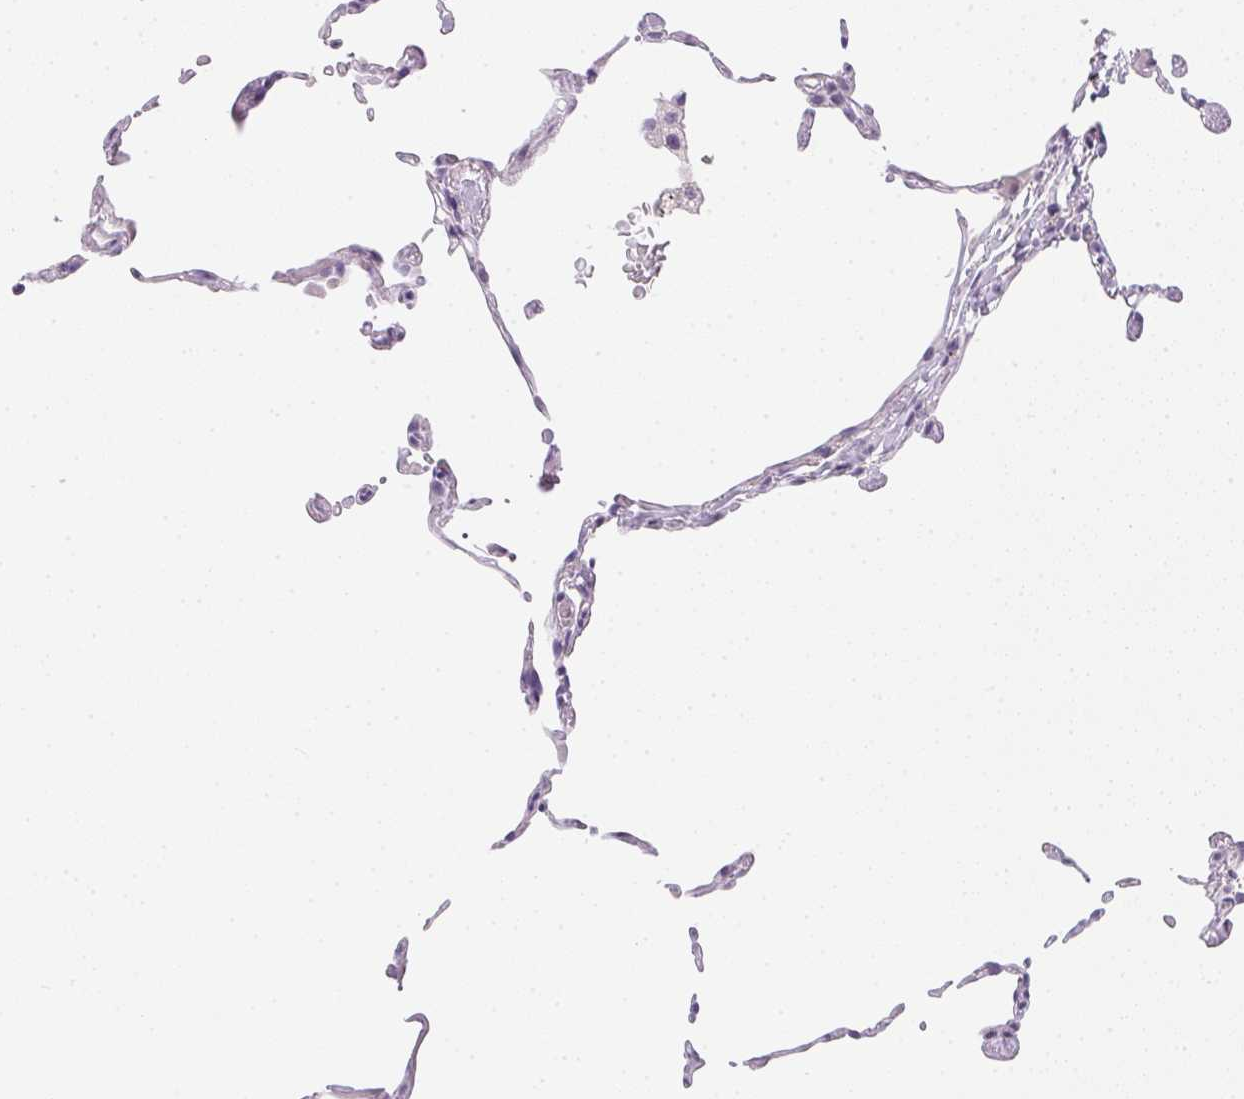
{"staining": {"intensity": "negative", "quantity": "none", "location": "none"}, "tissue": "lung", "cell_type": "Alveolar cells", "image_type": "normal", "snomed": [{"axis": "morphology", "description": "Normal tissue, NOS"}, {"axis": "topography", "description": "Lung"}], "caption": "DAB (3,3'-diaminobenzidine) immunohistochemical staining of benign lung exhibits no significant expression in alveolar cells.", "gene": "PPY", "patient": {"sex": "female", "age": 57}}